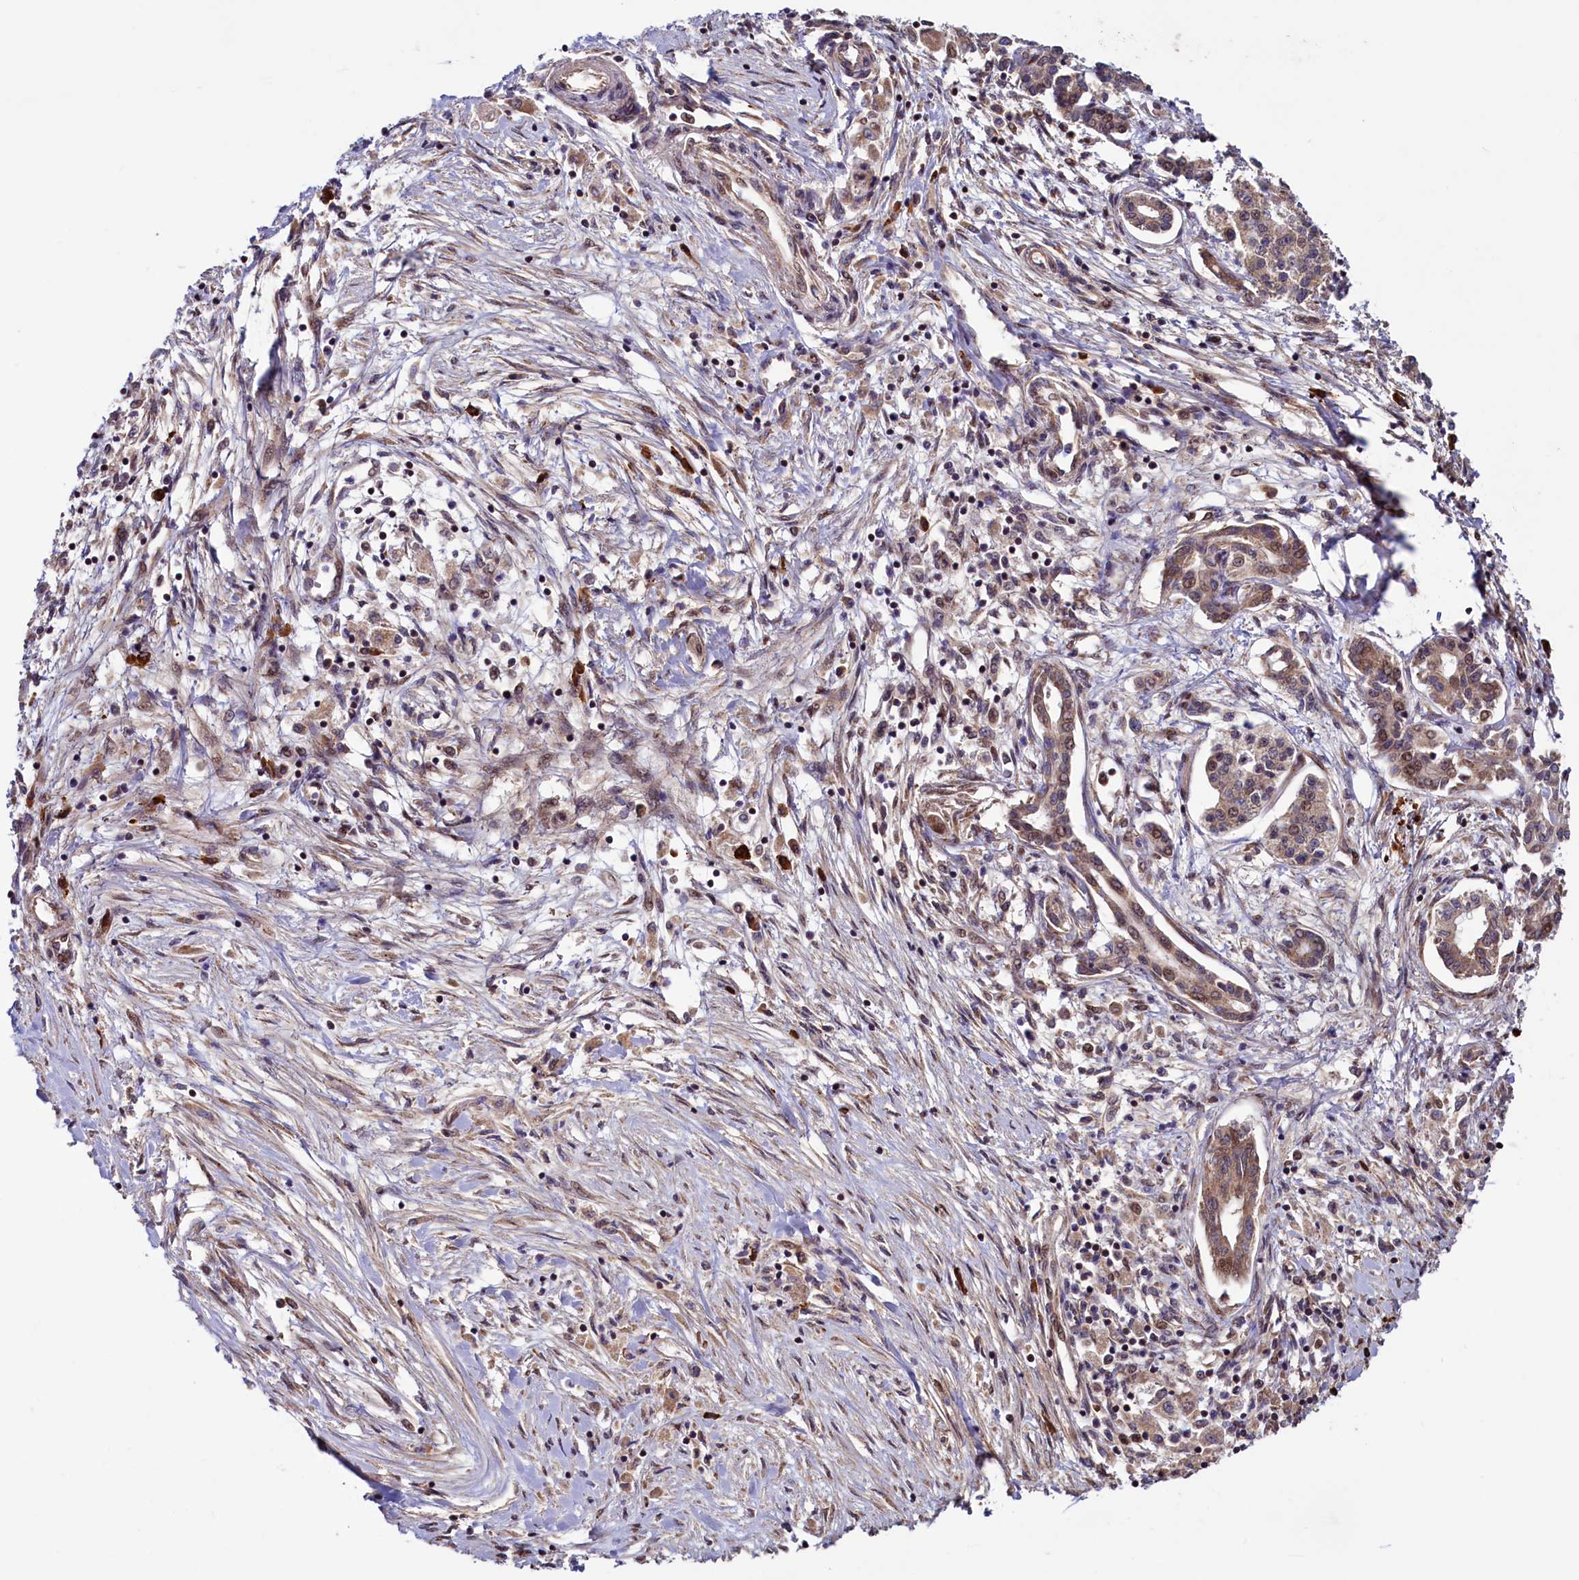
{"staining": {"intensity": "moderate", "quantity": ">75%", "location": "cytoplasmic/membranous,nuclear"}, "tissue": "pancreatic cancer", "cell_type": "Tumor cells", "image_type": "cancer", "snomed": [{"axis": "morphology", "description": "Adenocarcinoma, NOS"}, {"axis": "topography", "description": "Pancreas"}], "caption": "Protein expression analysis of pancreatic cancer (adenocarcinoma) reveals moderate cytoplasmic/membranous and nuclear expression in about >75% of tumor cells. Using DAB (3,3'-diaminobenzidine) (brown) and hematoxylin (blue) stains, captured at high magnification using brightfield microscopy.", "gene": "RBFA", "patient": {"sex": "female", "age": 50}}